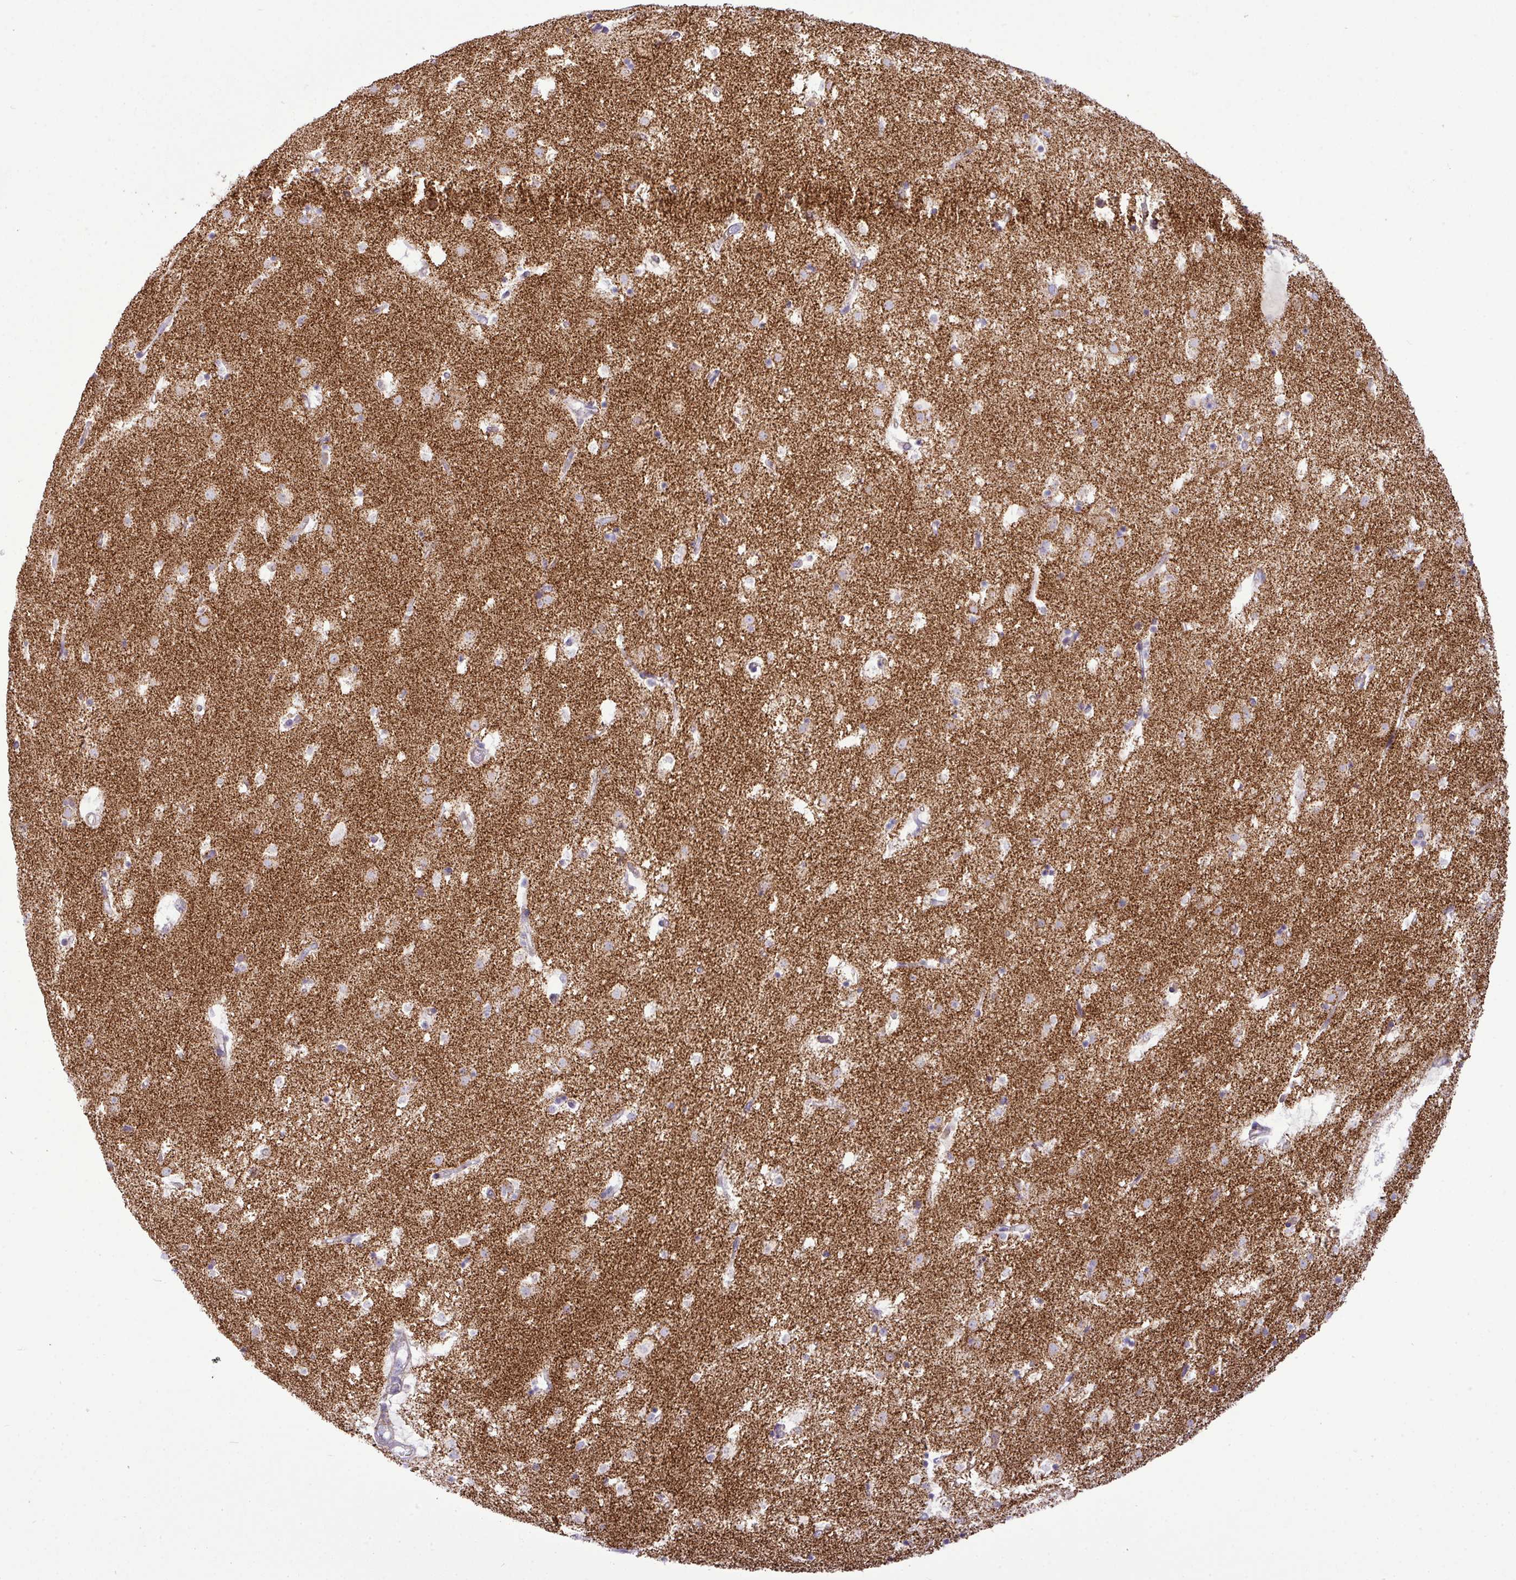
{"staining": {"intensity": "negative", "quantity": "none", "location": "none"}, "tissue": "caudate", "cell_type": "Glial cells", "image_type": "normal", "snomed": [{"axis": "morphology", "description": "Normal tissue, NOS"}, {"axis": "topography", "description": "Lateral ventricle wall"}], "caption": "High power microscopy micrograph of an immunohistochemistry photomicrograph of normal caudate, revealing no significant expression in glial cells.", "gene": "ZNF81", "patient": {"sex": "male", "age": 58}}